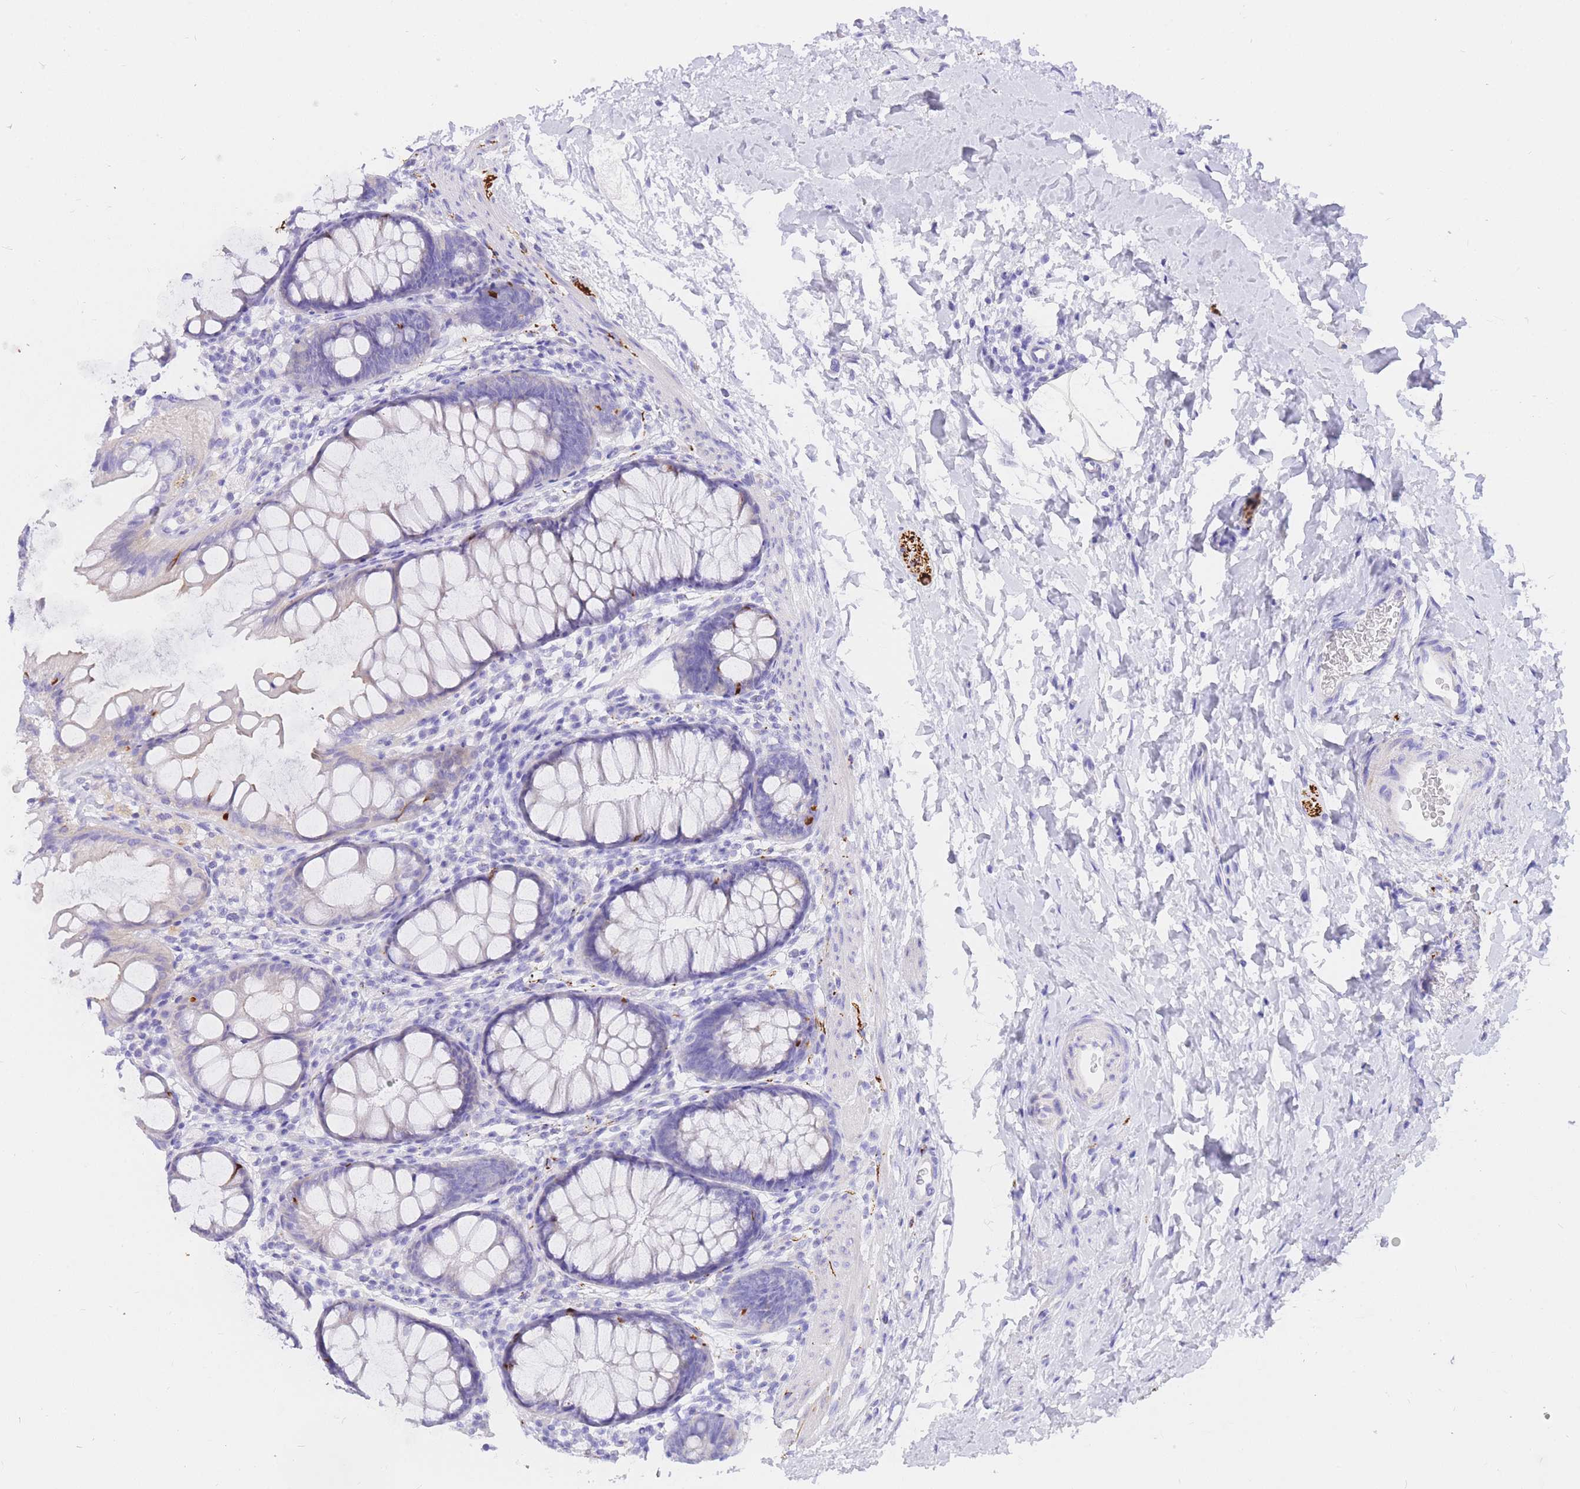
{"staining": {"intensity": "negative", "quantity": "none", "location": "none"}, "tissue": "colon", "cell_type": "Endothelial cells", "image_type": "normal", "snomed": [{"axis": "morphology", "description": "Normal tissue, NOS"}, {"axis": "topography", "description": "Colon"}], "caption": "DAB immunohistochemical staining of benign human colon displays no significant staining in endothelial cells. (Immunohistochemistry (ihc), brightfield microscopy, high magnification).", "gene": "UPK1A", "patient": {"sex": "female", "age": 62}}